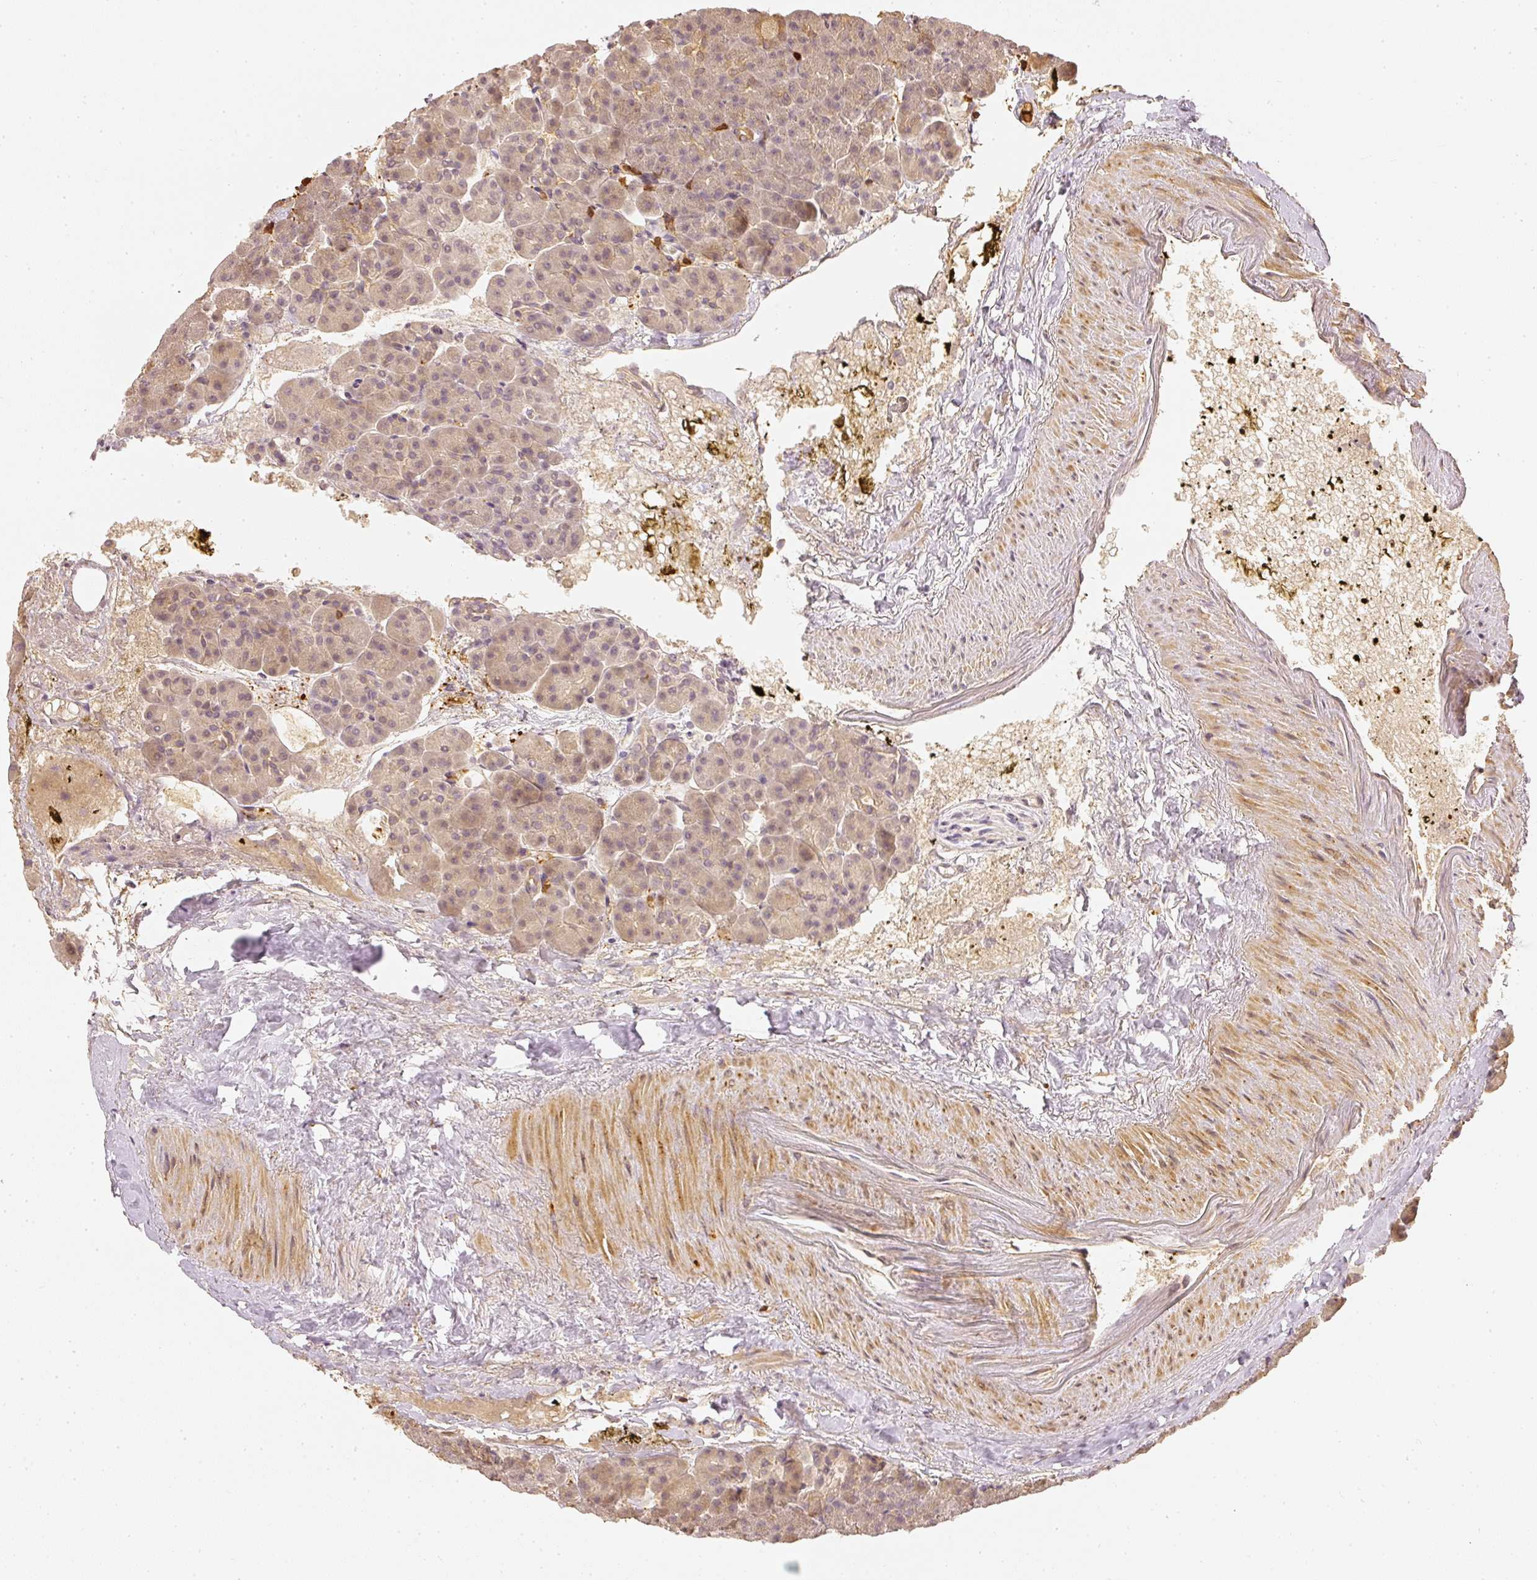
{"staining": {"intensity": "weak", "quantity": ">75%", "location": "cytoplasmic/membranous"}, "tissue": "pancreas", "cell_type": "Exocrine glandular cells", "image_type": "normal", "snomed": [{"axis": "morphology", "description": "Normal tissue, NOS"}, {"axis": "topography", "description": "Pancreas"}], "caption": "Weak cytoplasmic/membranous protein positivity is present in about >75% of exocrine glandular cells in pancreas. Using DAB (brown) and hematoxylin (blue) stains, captured at high magnification using brightfield microscopy.", "gene": "PFN1", "patient": {"sex": "female", "age": 74}}